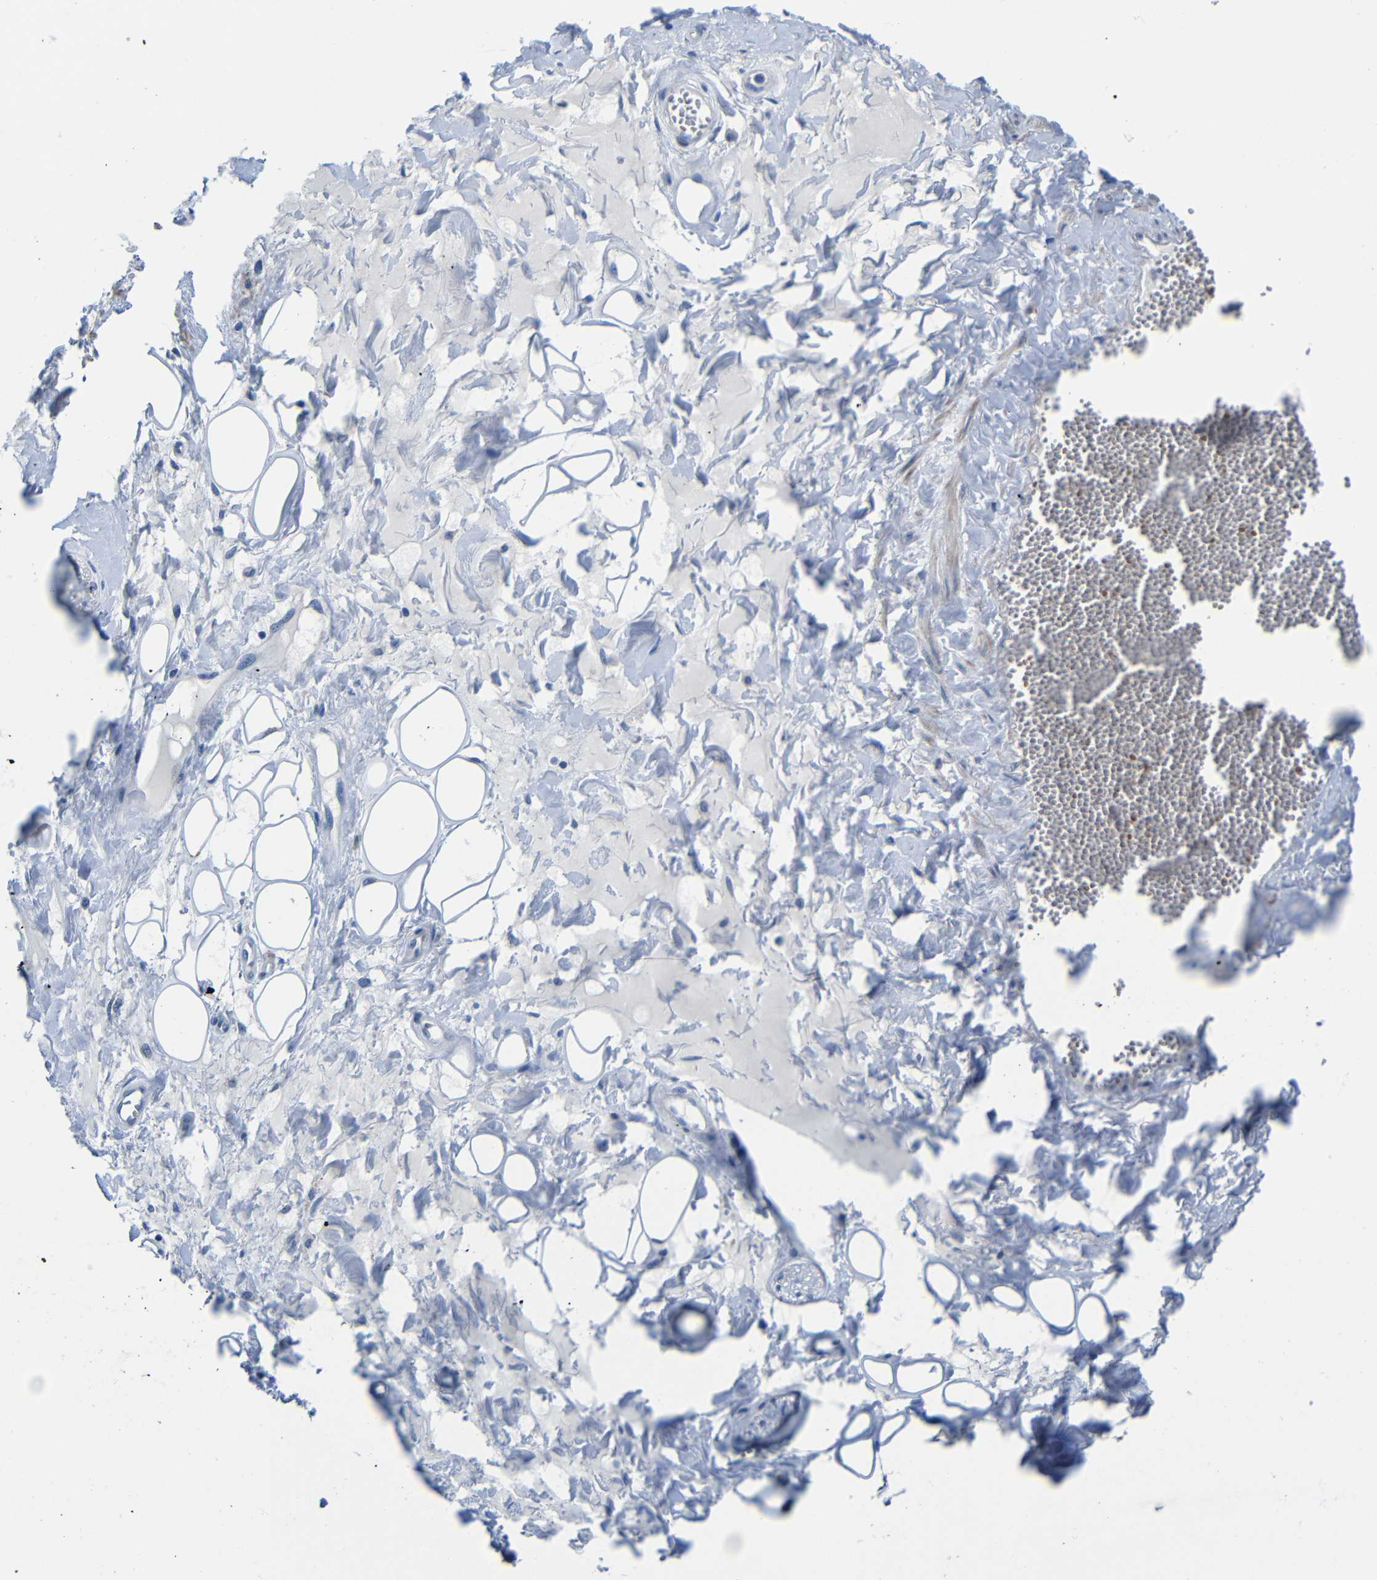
{"staining": {"intensity": "negative", "quantity": "none", "location": "none"}, "tissue": "adipose tissue", "cell_type": "Adipocytes", "image_type": "normal", "snomed": [{"axis": "morphology", "description": "Normal tissue, NOS"}, {"axis": "morphology", "description": "Inflammation, NOS"}, {"axis": "topography", "description": "Salivary gland"}, {"axis": "topography", "description": "Peripheral nerve tissue"}], "caption": "This is an immunohistochemistry histopathology image of benign adipose tissue. There is no staining in adipocytes.", "gene": "TNFAIP1", "patient": {"sex": "female", "age": 75}}